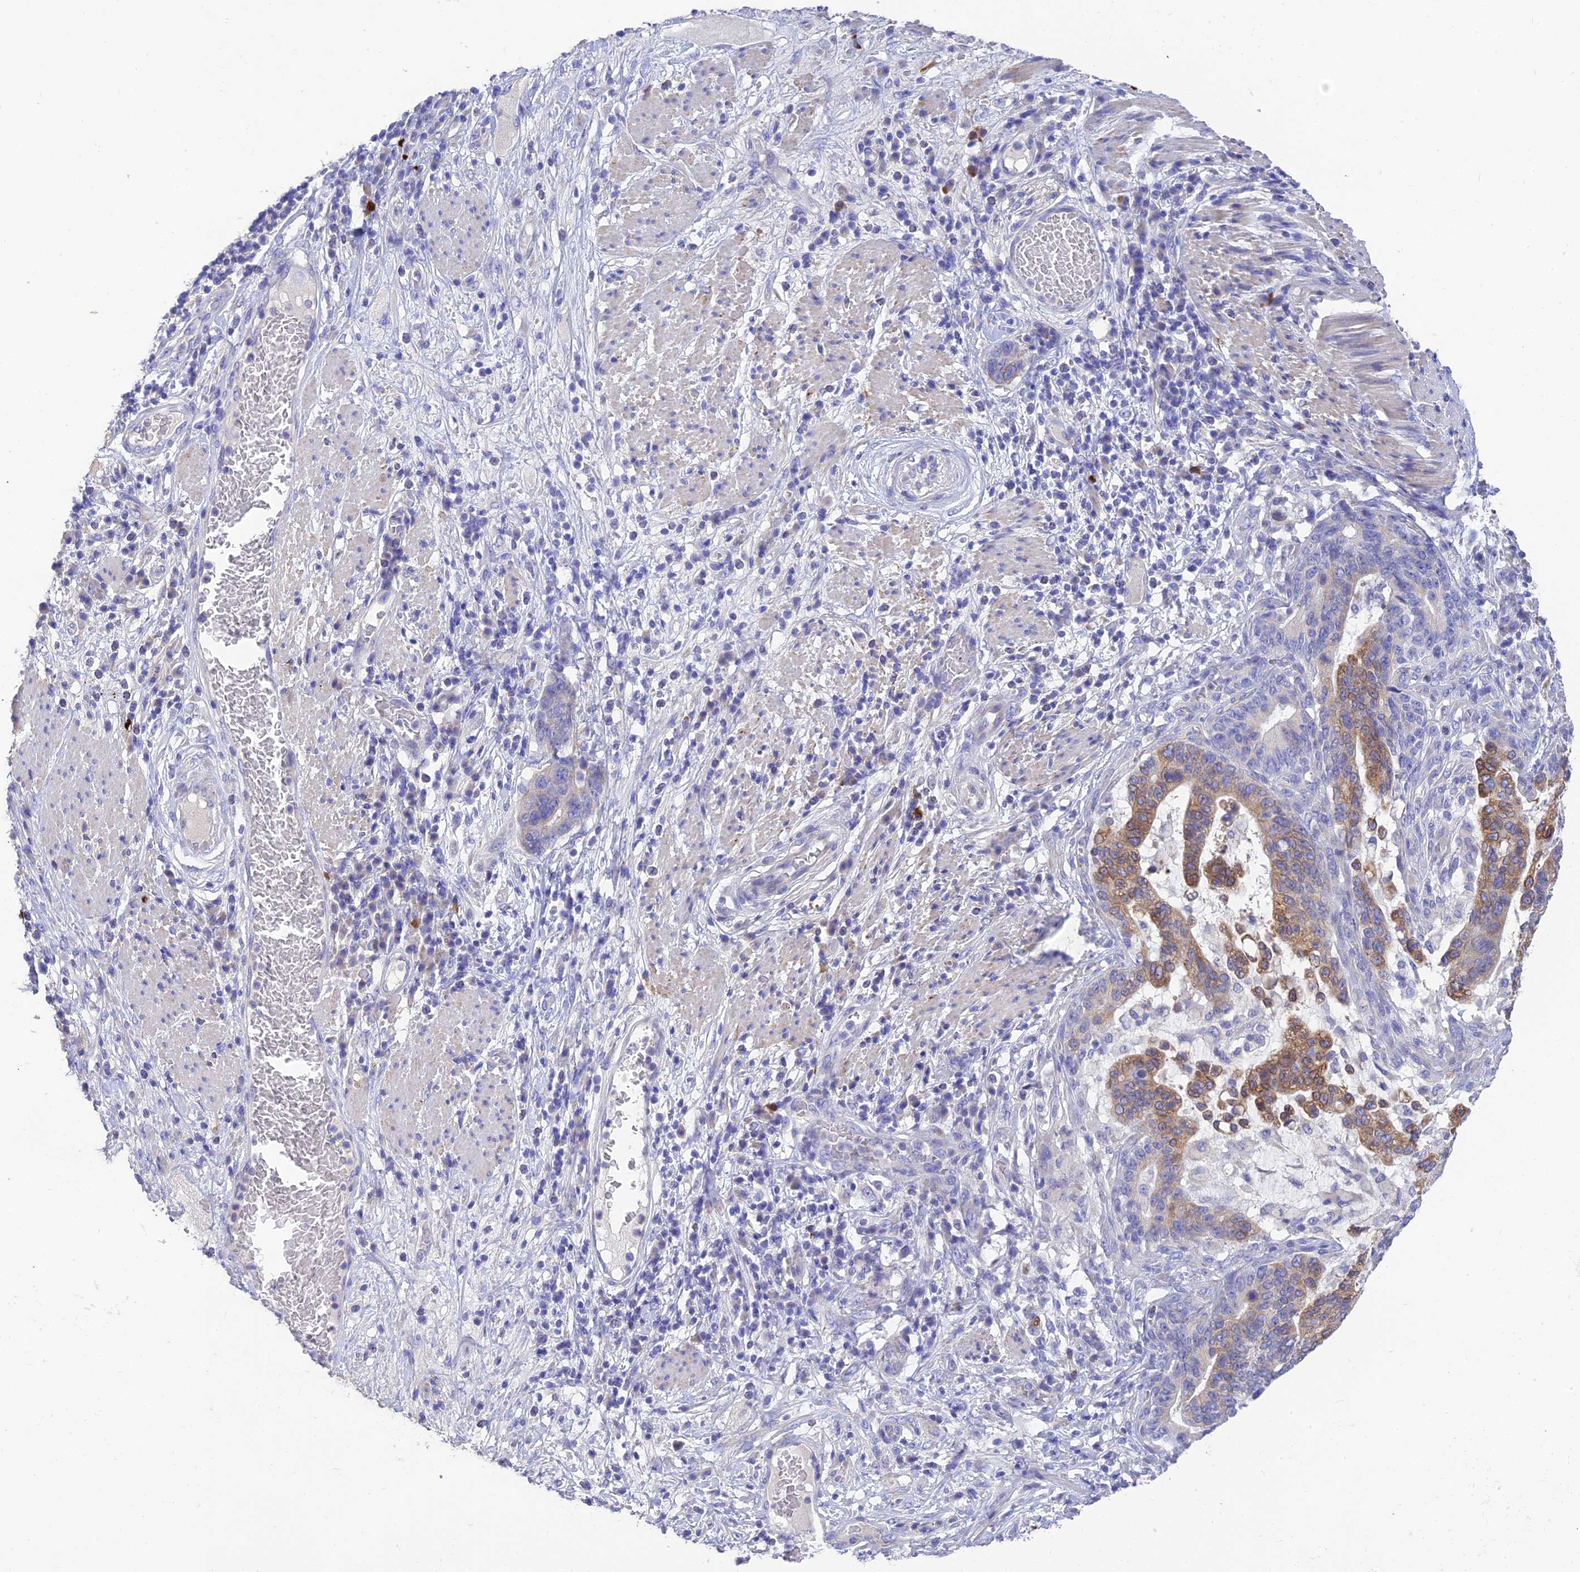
{"staining": {"intensity": "moderate", "quantity": "25%-75%", "location": "cytoplasmic/membranous"}, "tissue": "stomach cancer", "cell_type": "Tumor cells", "image_type": "cancer", "snomed": [{"axis": "morphology", "description": "Normal tissue, NOS"}, {"axis": "morphology", "description": "Adenocarcinoma, NOS"}, {"axis": "topography", "description": "Stomach"}], "caption": "An image of human adenocarcinoma (stomach) stained for a protein reveals moderate cytoplasmic/membranous brown staining in tumor cells.", "gene": "HSD17B2", "patient": {"sex": "female", "age": 64}}